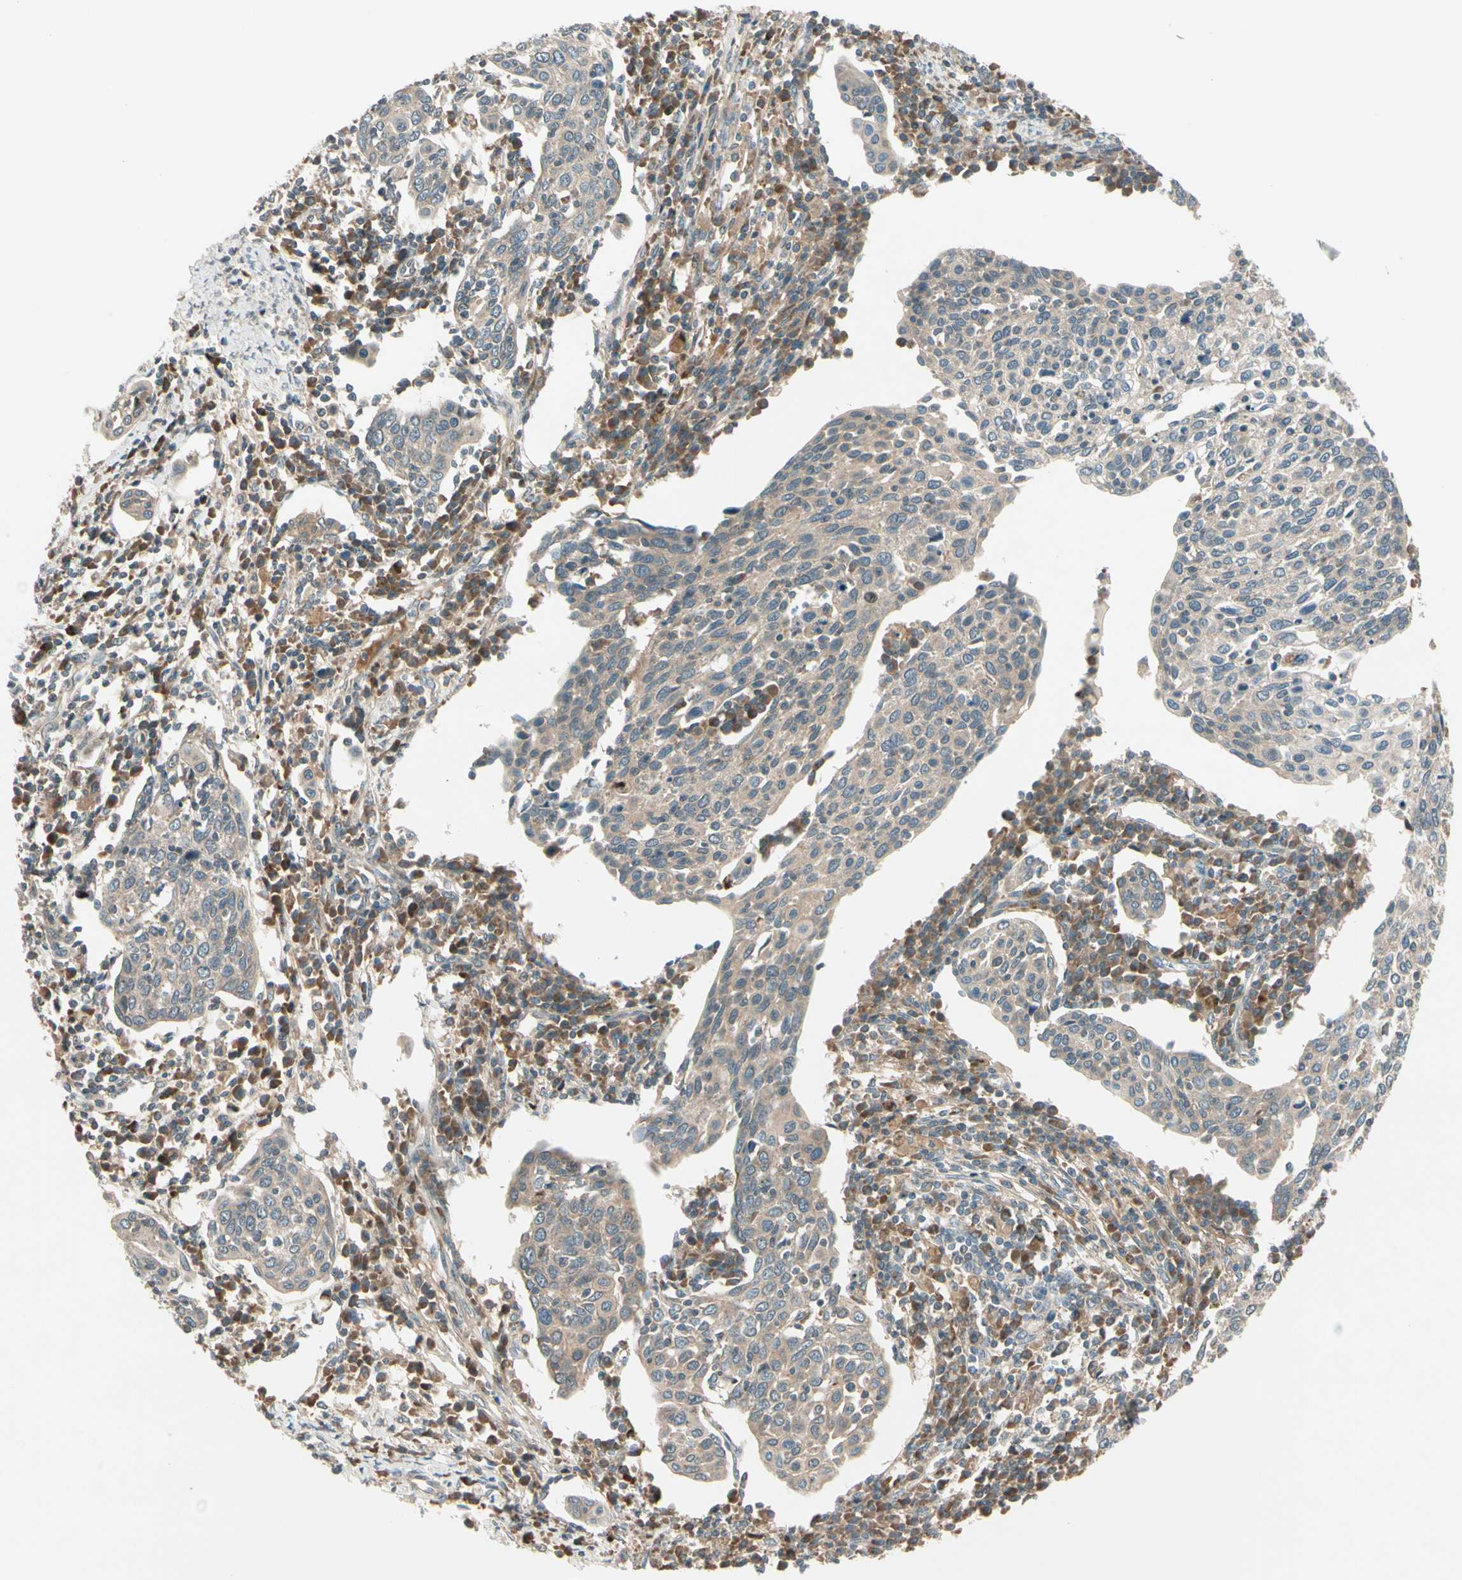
{"staining": {"intensity": "weak", "quantity": ">75%", "location": "cytoplasmic/membranous"}, "tissue": "cervical cancer", "cell_type": "Tumor cells", "image_type": "cancer", "snomed": [{"axis": "morphology", "description": "Squamous cell carcinoma, NOS"}, {"axis": "topography", "description": "Cervix"}], "caption": "An immunohistochemistry (IHC) histopathology image of neoplastic tissue is shown. Protein staining in brown shows weak cytoplasmic/membranous positivity in cervical cancer (squamous cell carcinoma) within tumor cells.", "gene": "ACVR1C", "patient": {"sex": "female", "age": 40}}